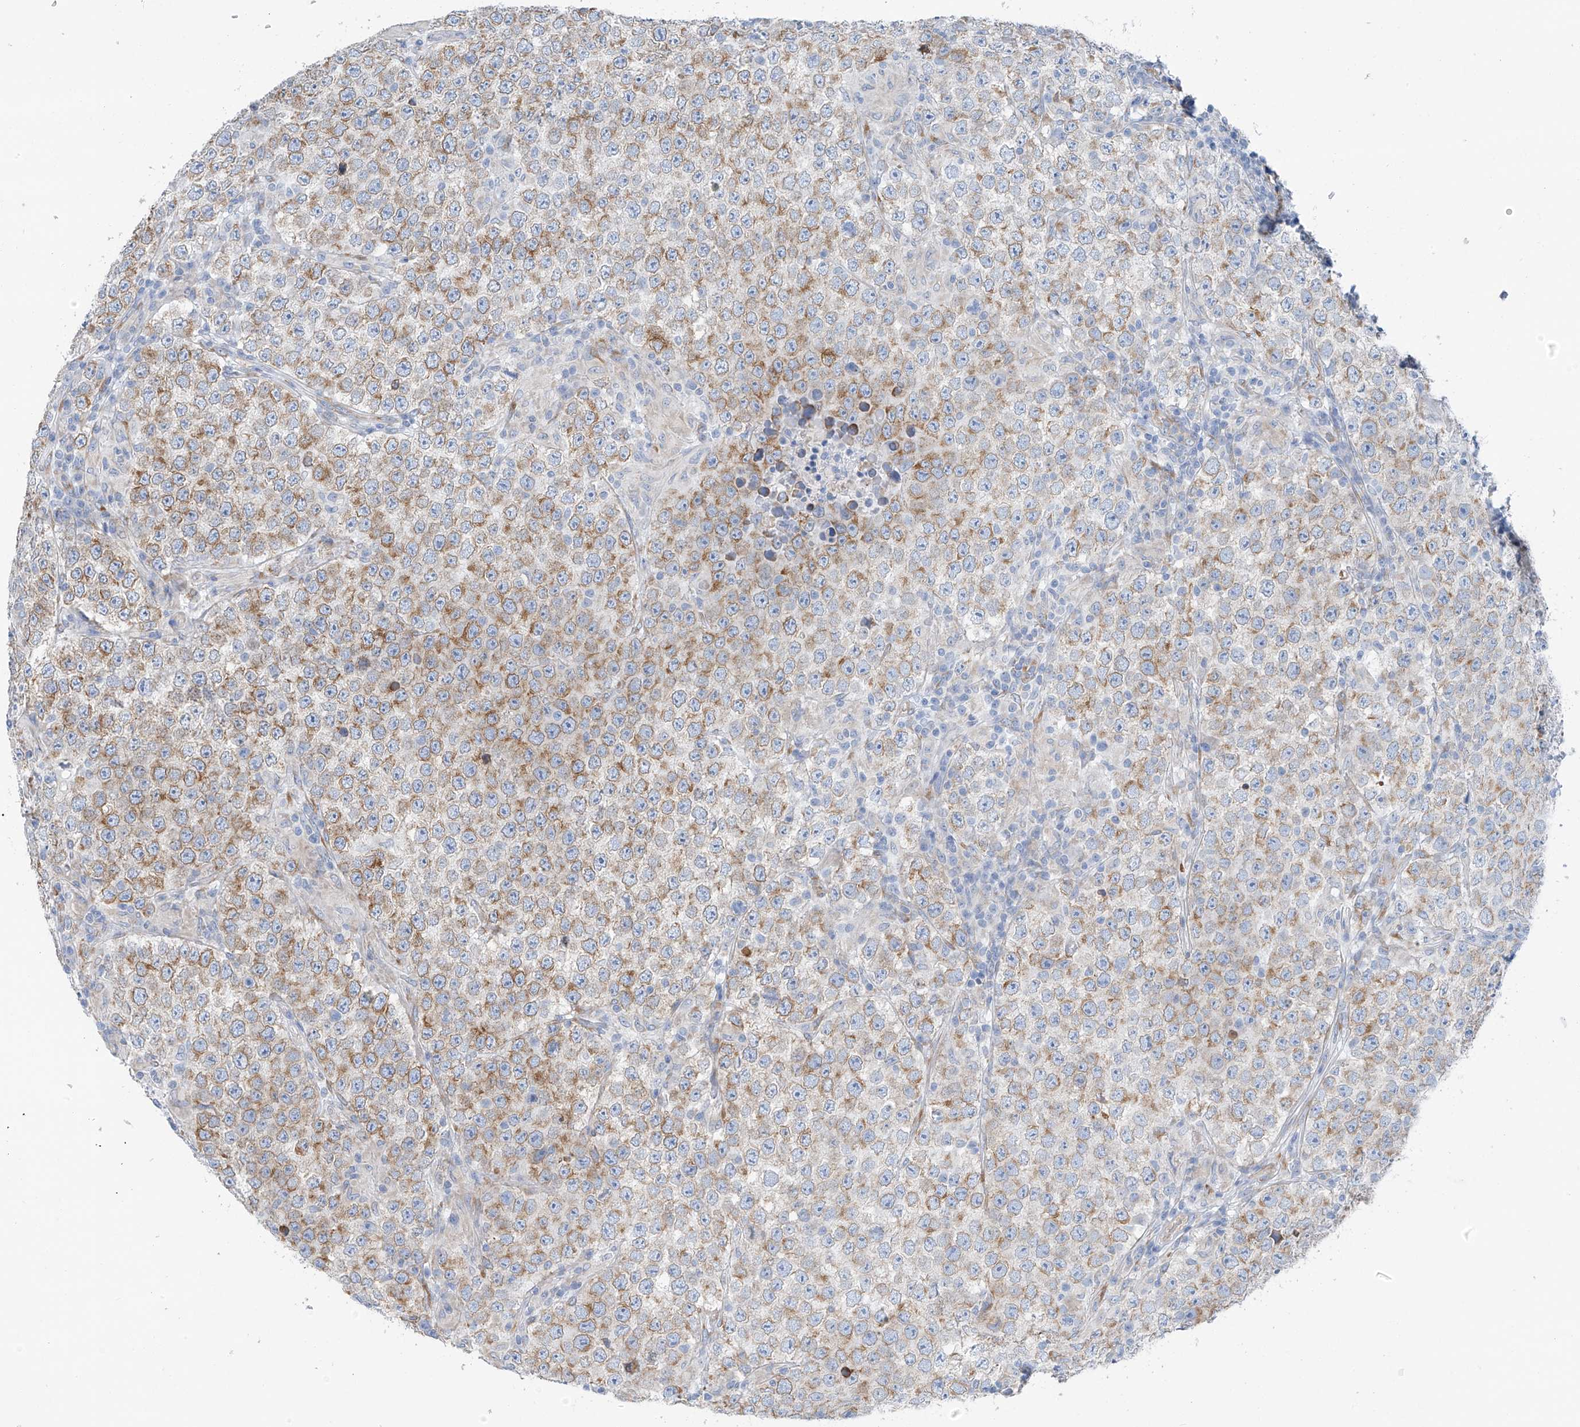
{"staining": {"intensity": "moderate", "quantity": ">75%", "location": "cytoplasmic/membranous"}, "tissue": "testis cancer", "cell_type": "Tumor cells", "image_type": "cancer", "snomed": [{"axis": "morphology", "description": "Normal tissue, NOS"}, {"axis": "morphology", "description": "Urothelial carcinoma, High grade"}, {"axis": "morphology", "description": "Seminoma, NOS"}, {"axis": "morphology", "description": "Carcinoma, Embryonal, NOS"}, {"axis": "topography", "description": "Urinary bladder"}, {"axis": "topography", "description": "Testis"}], "caption": "Immunohistochemistry micrograph of neoplastic tissue: human testis cancer stained using immunohistochemistry (IHC) shows medium levels of moderate protein expression localized specifically in the cytoplasmic/membranous of tumor cells, appearing as a cytoplasmic/membranous brown color.", "gene": "RCN2", "patient": {"sex": "male", "age": 41}}